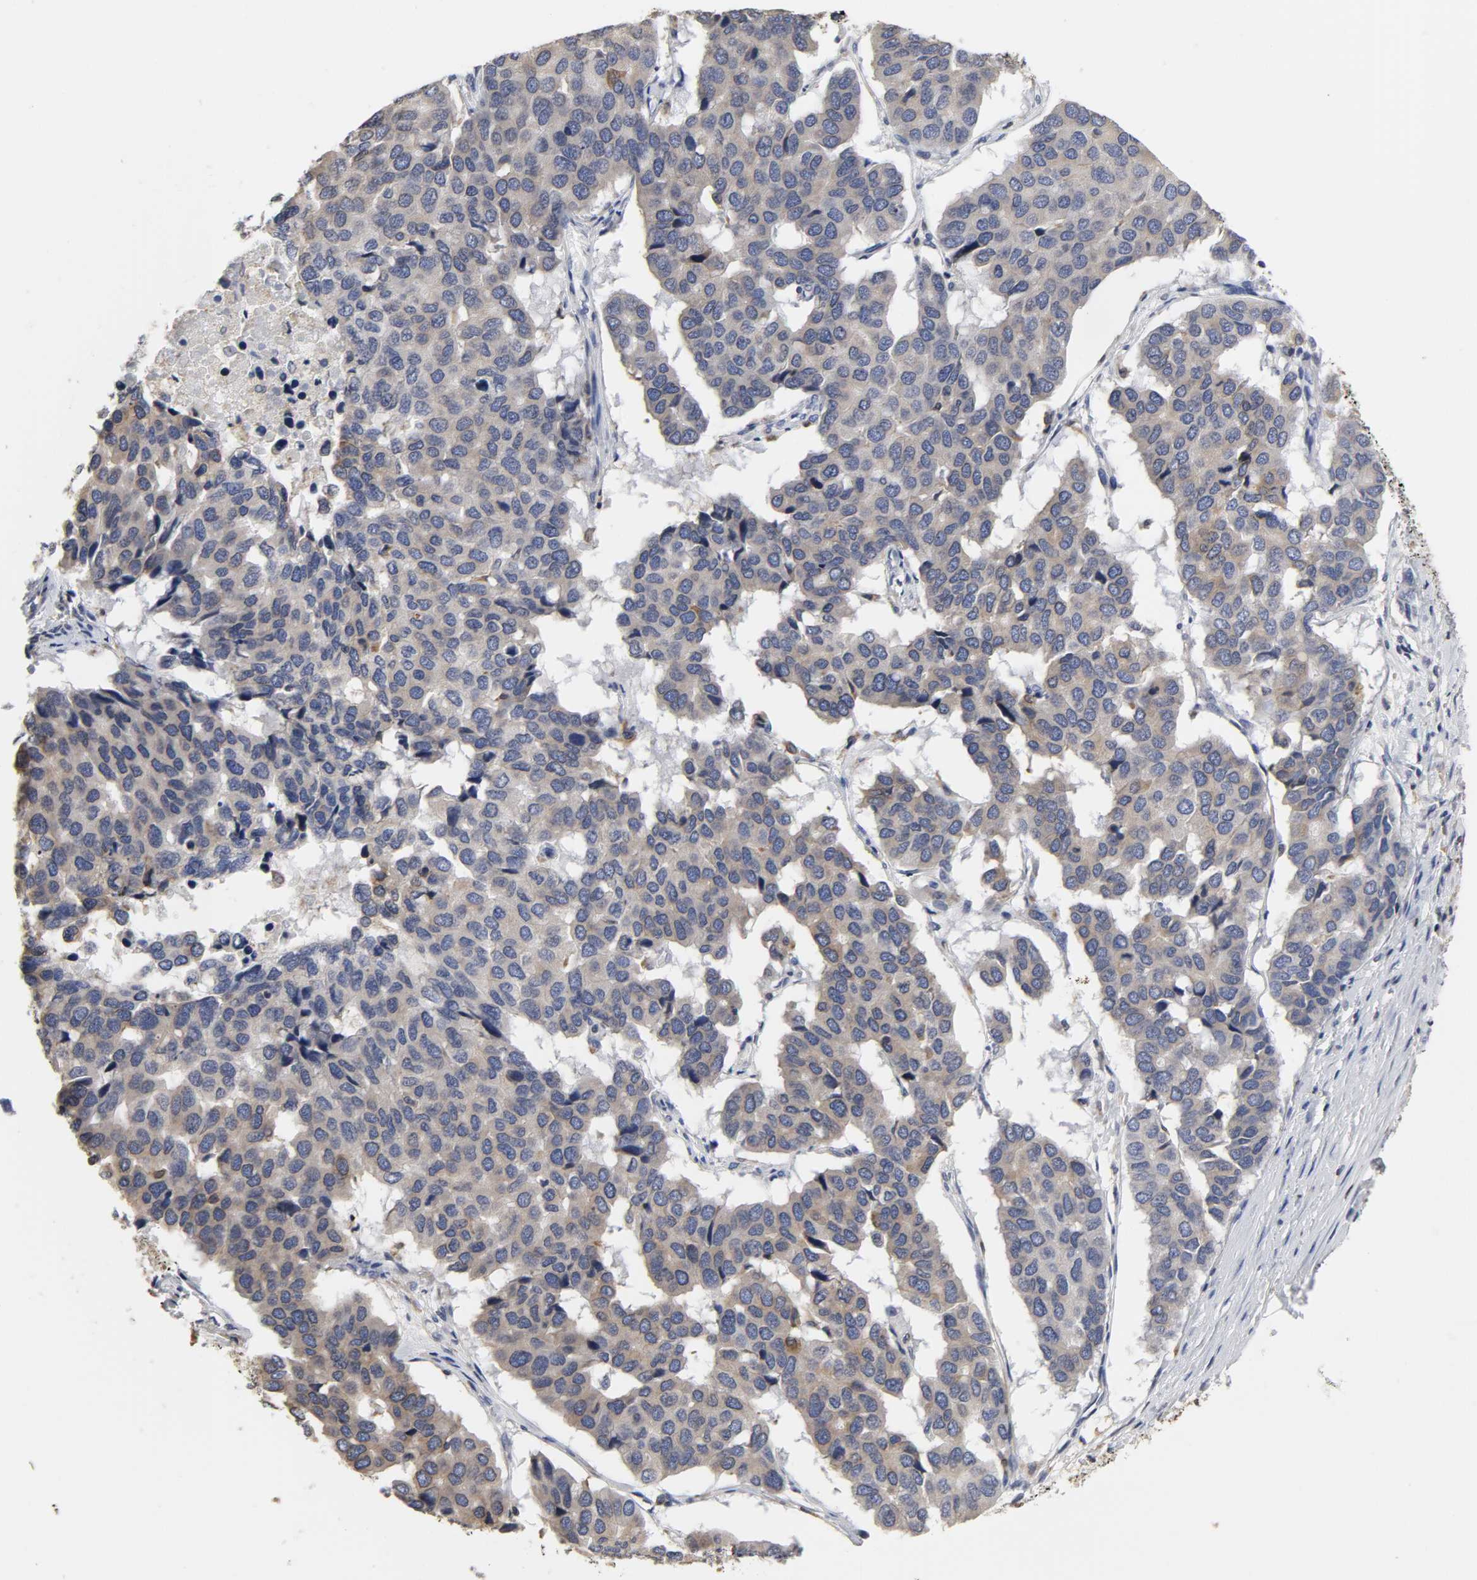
{"staining": {"intensity": "weak", "quantity": ">75%", "location": "cytoplasmic/membranous"}, "tissue": "pancreatic cancer", "cell_type": "Tumor cells", "image_type": "cancer", "snomed": [{"axis": "morphology", "description": "Adenocarcinoma, NOS"}, {"axis": "topography", "description": "Pancreas"}], "caption": "Weak cytoplasmic/membranous staining is seen in approximately >75% of tumor cells in adenocarcinoma (pancreatic).", "gene": "HCK", "patient": {"sex": "male", "age": 50}}